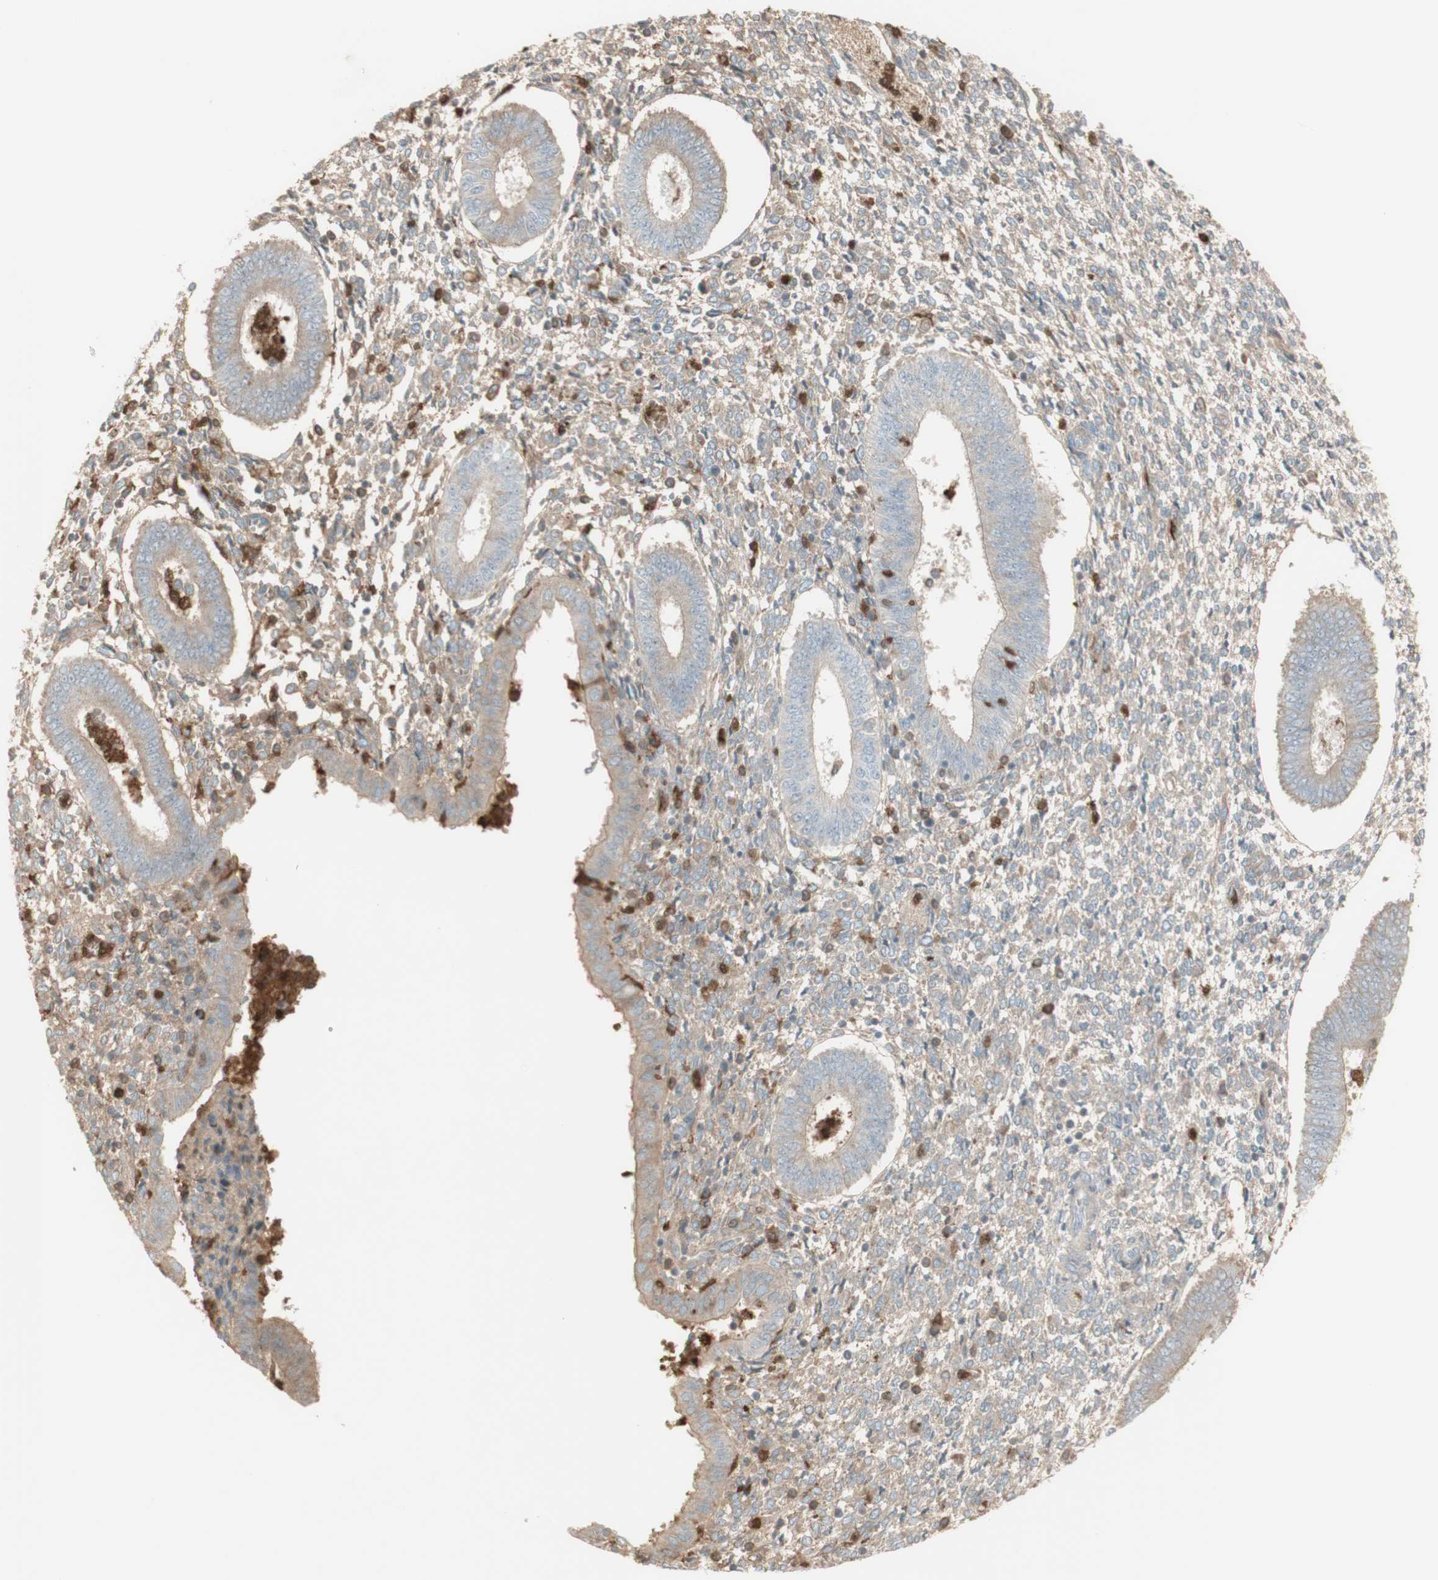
{"staining": {"intensity": "weak", "quantity": ">75%", "location": "cytoplasmic/membranous"}, "tissue": "endometrium", "cell_type": "Cells in endometrial stroma", "image_type": "normal", "snomed": [{"axis": "morphology", "description": "Normal tissue, NOS"}, {"axis": "topography", "description": "Endometrium"}], "caption": "Protein staining demonstrates weak cytoplasmic/membranous staining in about >75% of cells in endometrial stroma in normal endometrium.", "gene": "NID1", "patient": {"sex": "female", "age": 35}}